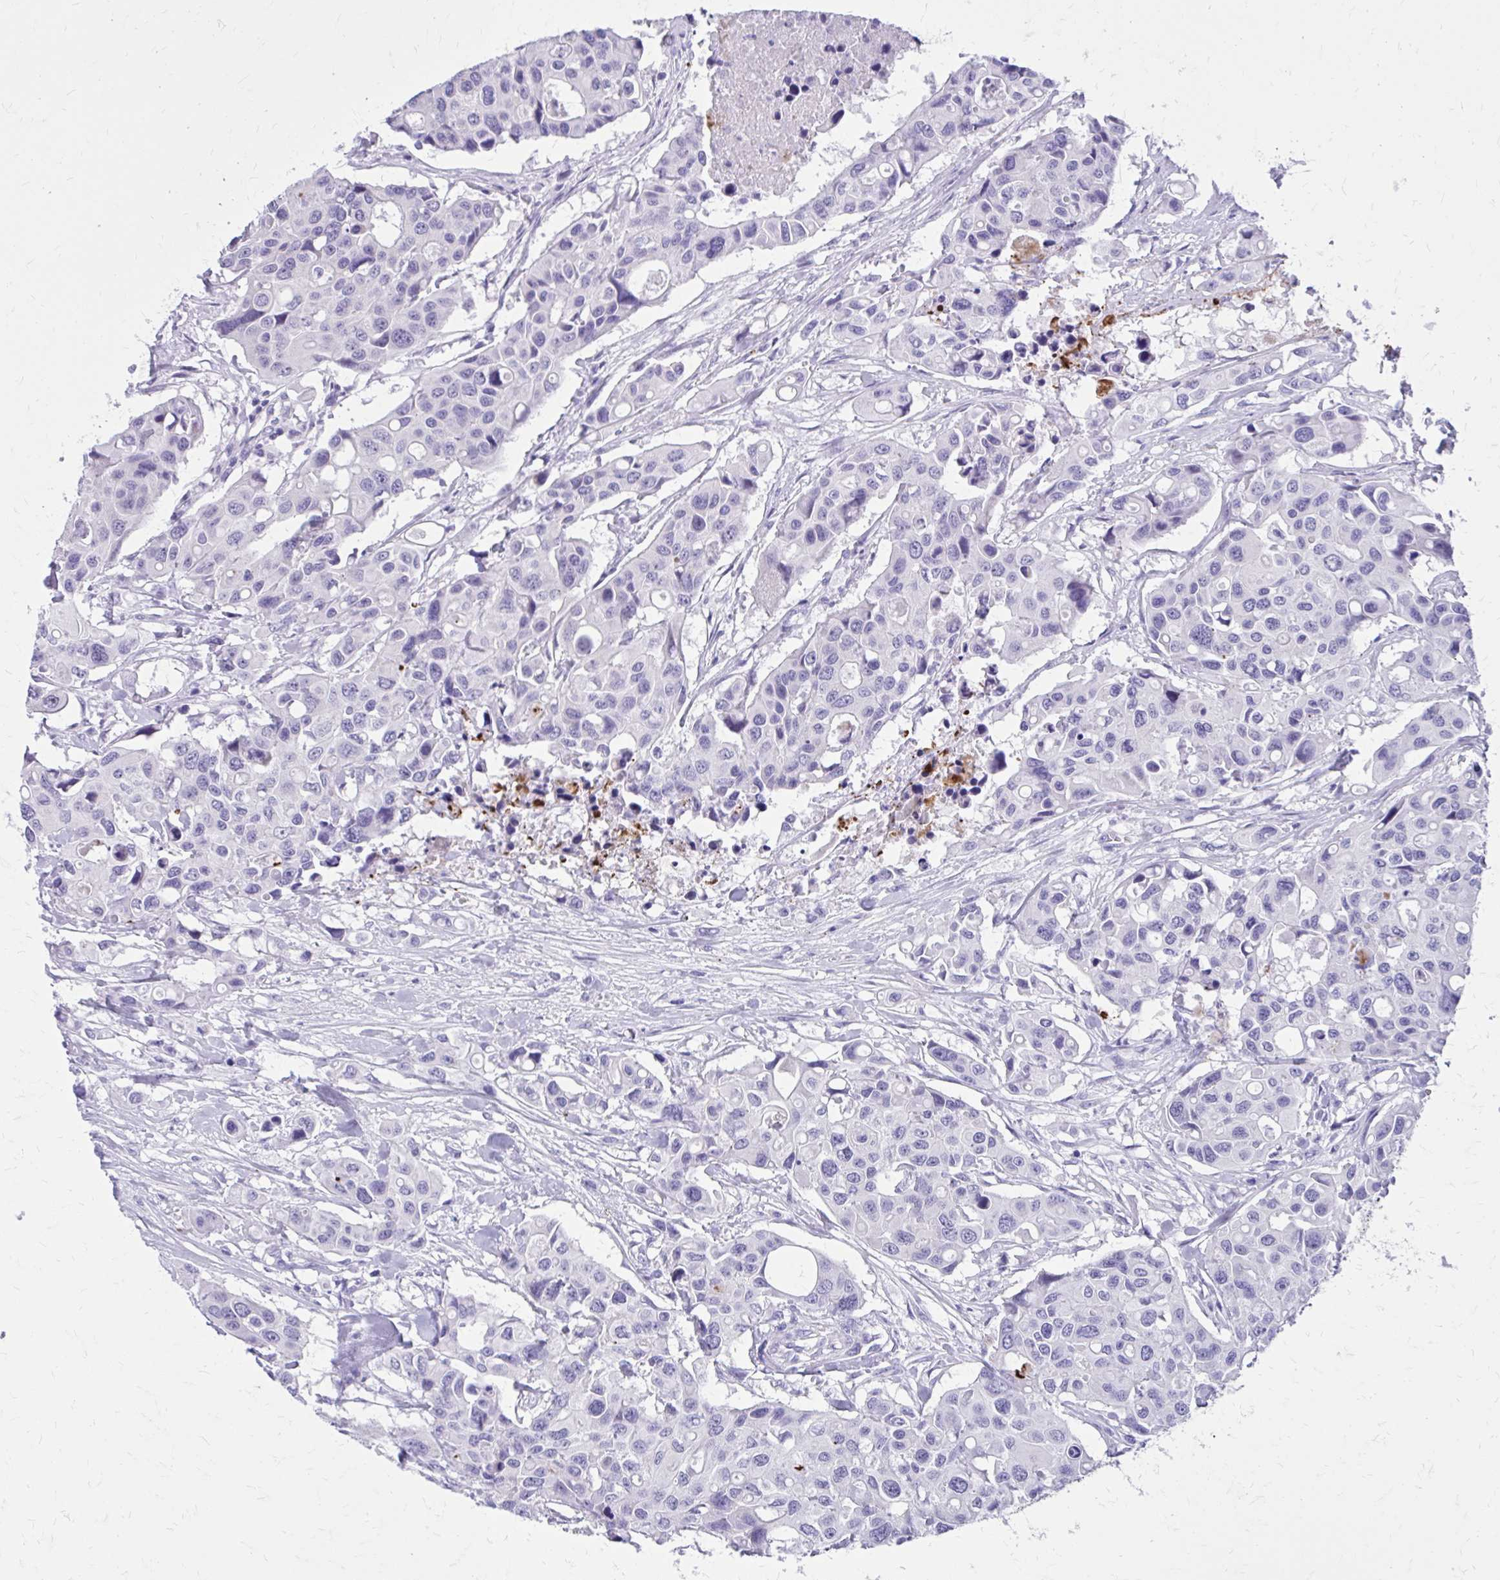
{"staining": {"intensity": "negative", "quantity": "none", "location": "none"}, "tissue": "colorectal cancer", "cell_type": "Tumor cells", "image_type": "cancer", "snomed": [{"axis": "morphology", "description": "Adenocarcinoma, NOS"}, {"axis": "topography", "description": "Colon"}], "caption": "Adenocarcinoma (colorectal) was stained to show a protein in brown. There is no significant expression in tumor cells. (Immunohistochemistry (ihc), brightfield microscopy, high magnification).", "gene": "SATL1", "patient": {"sex": "male", "age": 77}}